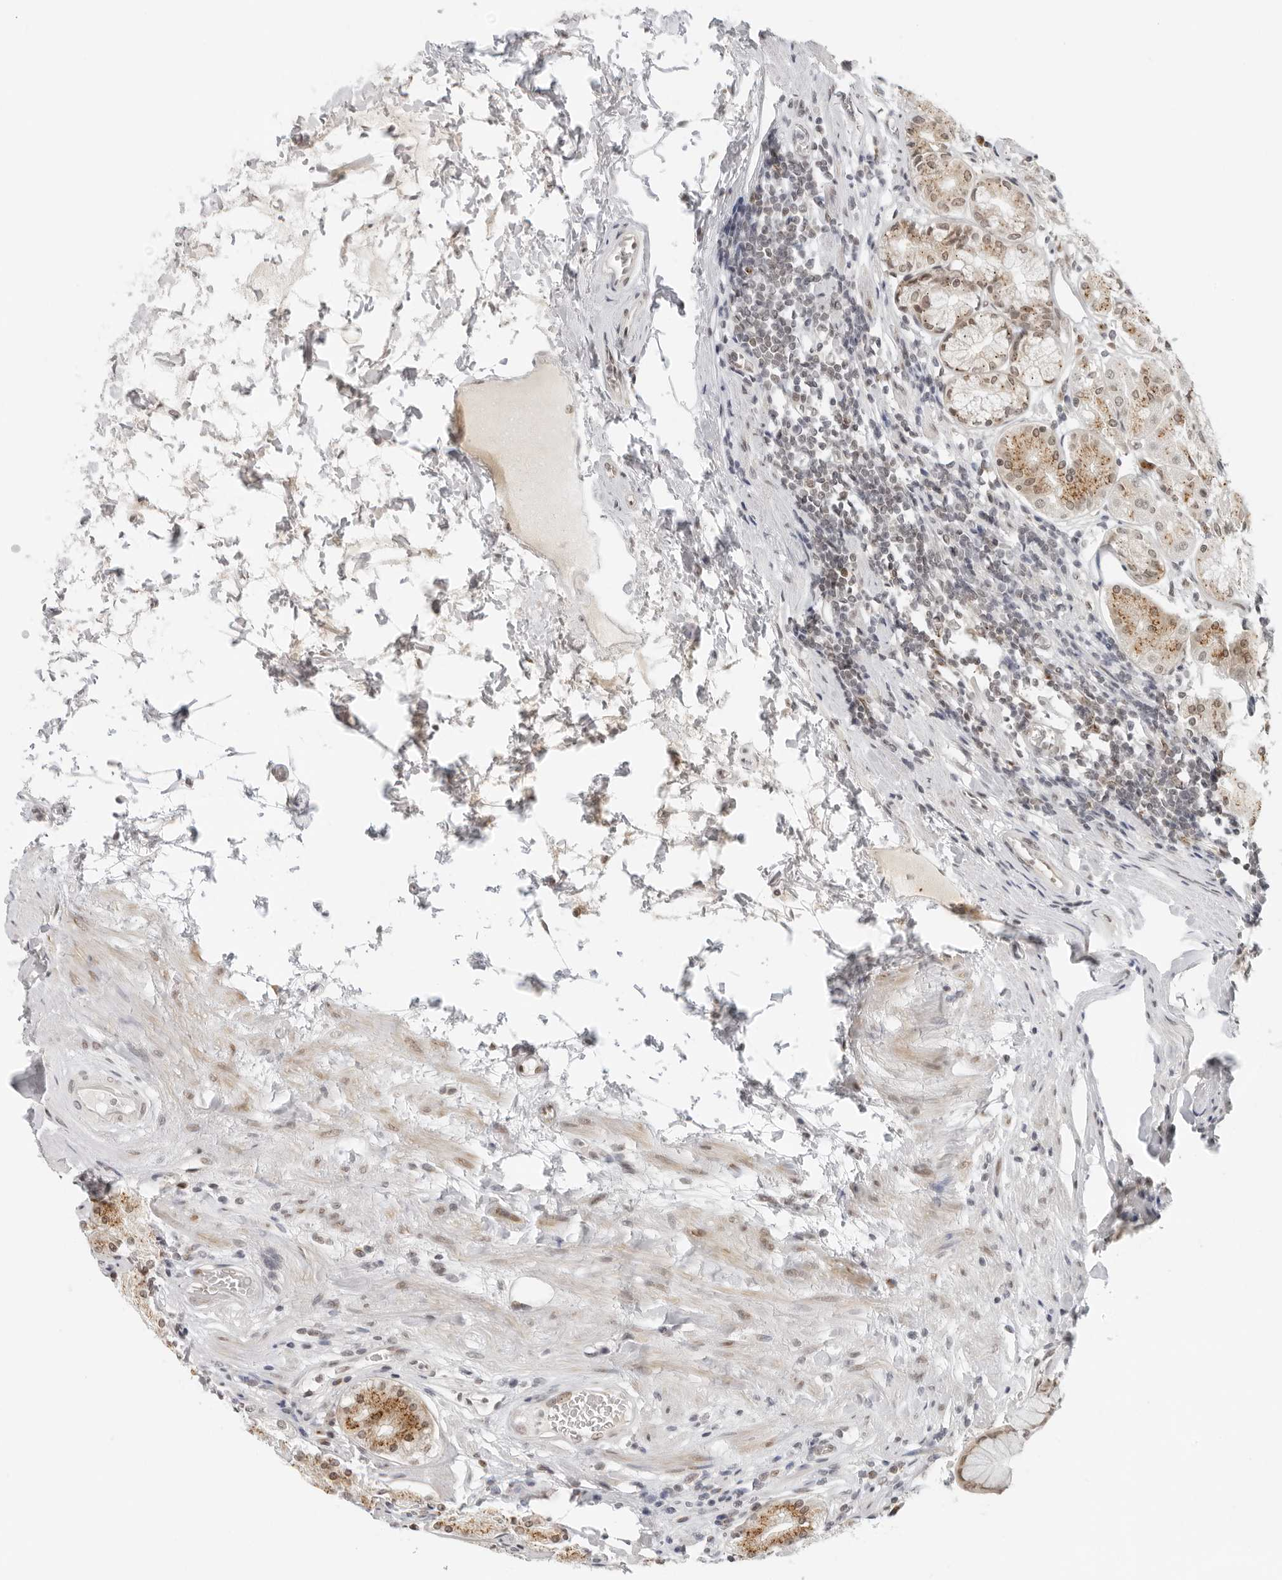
{"staining": {"intensity": "moderate", "quantity": "25%-75%", "location": "cytoplasmic/membranous"}, "tissue": "stomach", "cell_type": "Glandular cells", "image_type": "normal", "snomed": [{"axis": "morphology", "description": "Normal tissue, NOS"}, {"axis": "topography", "description": "Stomach, lower"}], "caption": "Immunohistochemistry photomicrograph of normal stomach: human stomach stained using immunohistochemistry demonstrates medium levels of moderate protein expression localized specifically in the cytoplasmic/membranous of glandular cells, appearing as a cytoplasmic/membranous brown color.", "gene": "TOX4", "patient": {"sex": "female", "age": 56}}